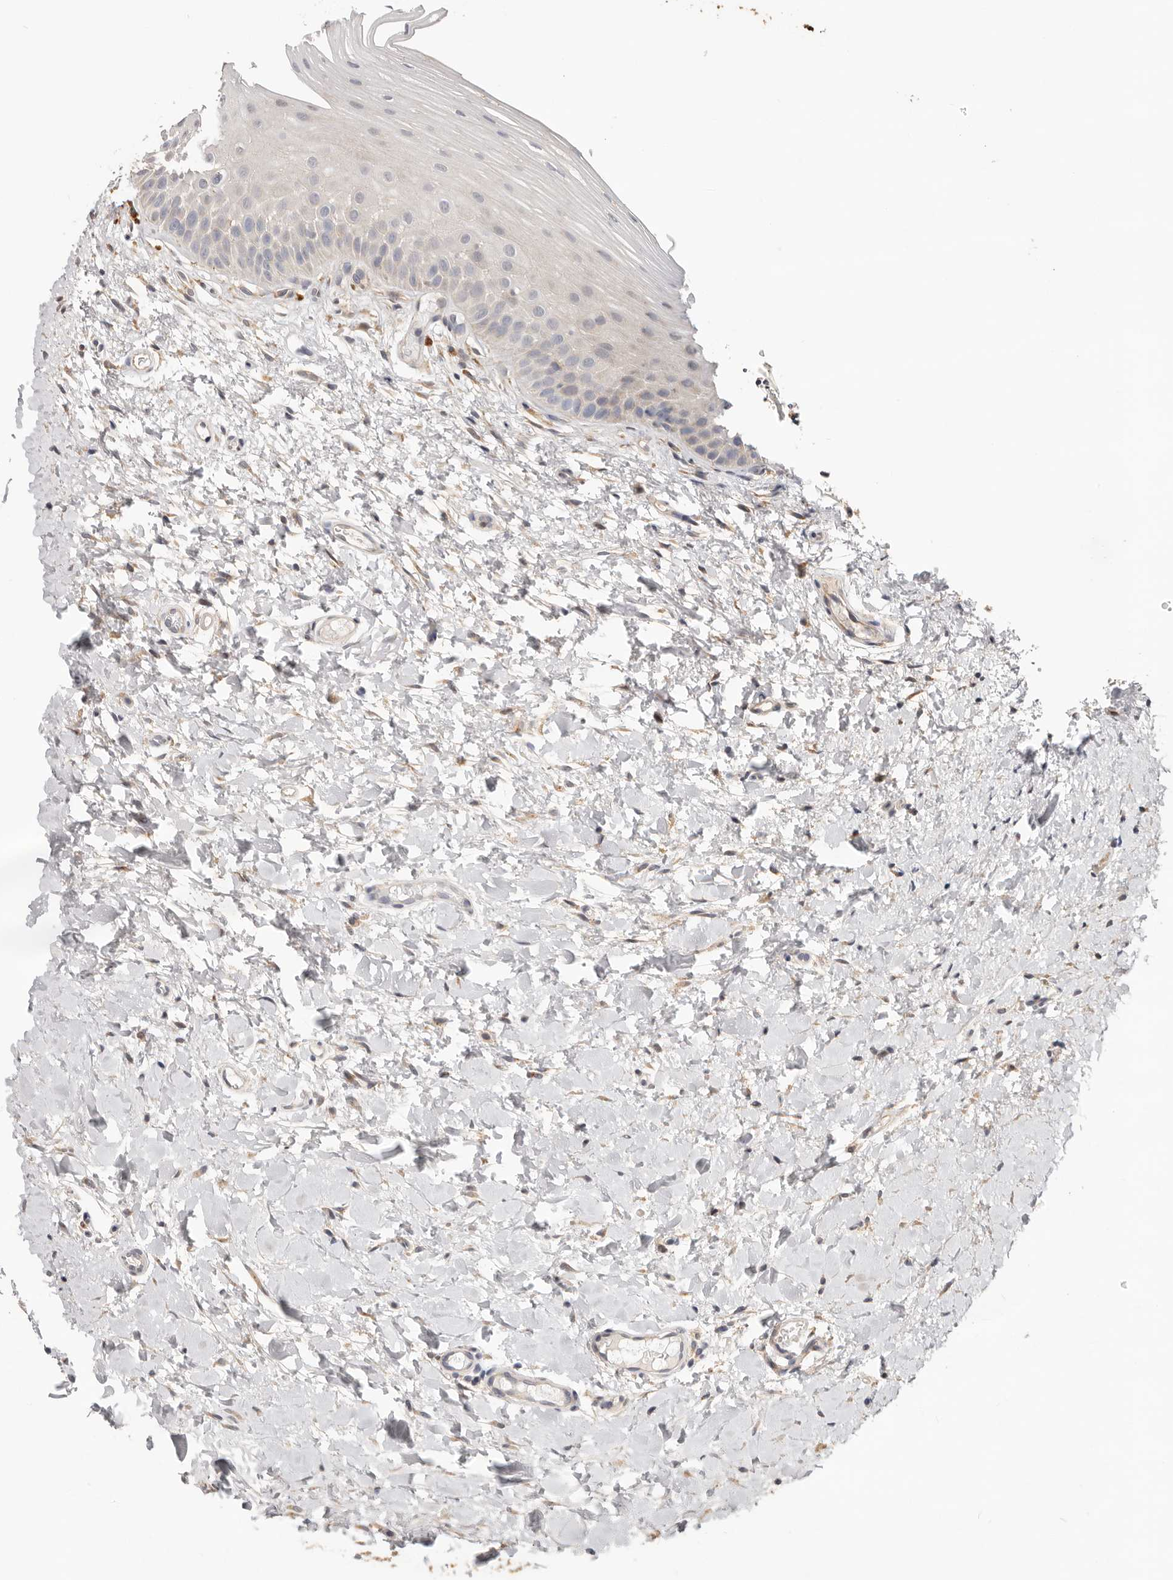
{"staining": {"intensity": "weak", "quantity": "<25%", "location": "cytoplasmic/membranous"}, "tissue": "oral mucosa", "cell_type": "Squamous epithelial cells", "image_type": "normal", "snomed": [{"axis": "morphology", "description": "Normal tissue, NOS"}, {"axis": "topography", "description": "Oral tissue"}], "caption": "High magnification brightfield microscopy of benign oral mucosa stained with DAB (3,3'-diaminobenzidine) (brown) and counterstained with hematoxylin (blue): squamous epithelial cells show no significant positivity. The staining is performed using DAB (3,3'-diaminobenzidine) brown chromogen with nuclei counter-stained in using hematoxylin.", "gene": "LRP6", "patient": {"sex": "female", "age": 56}}